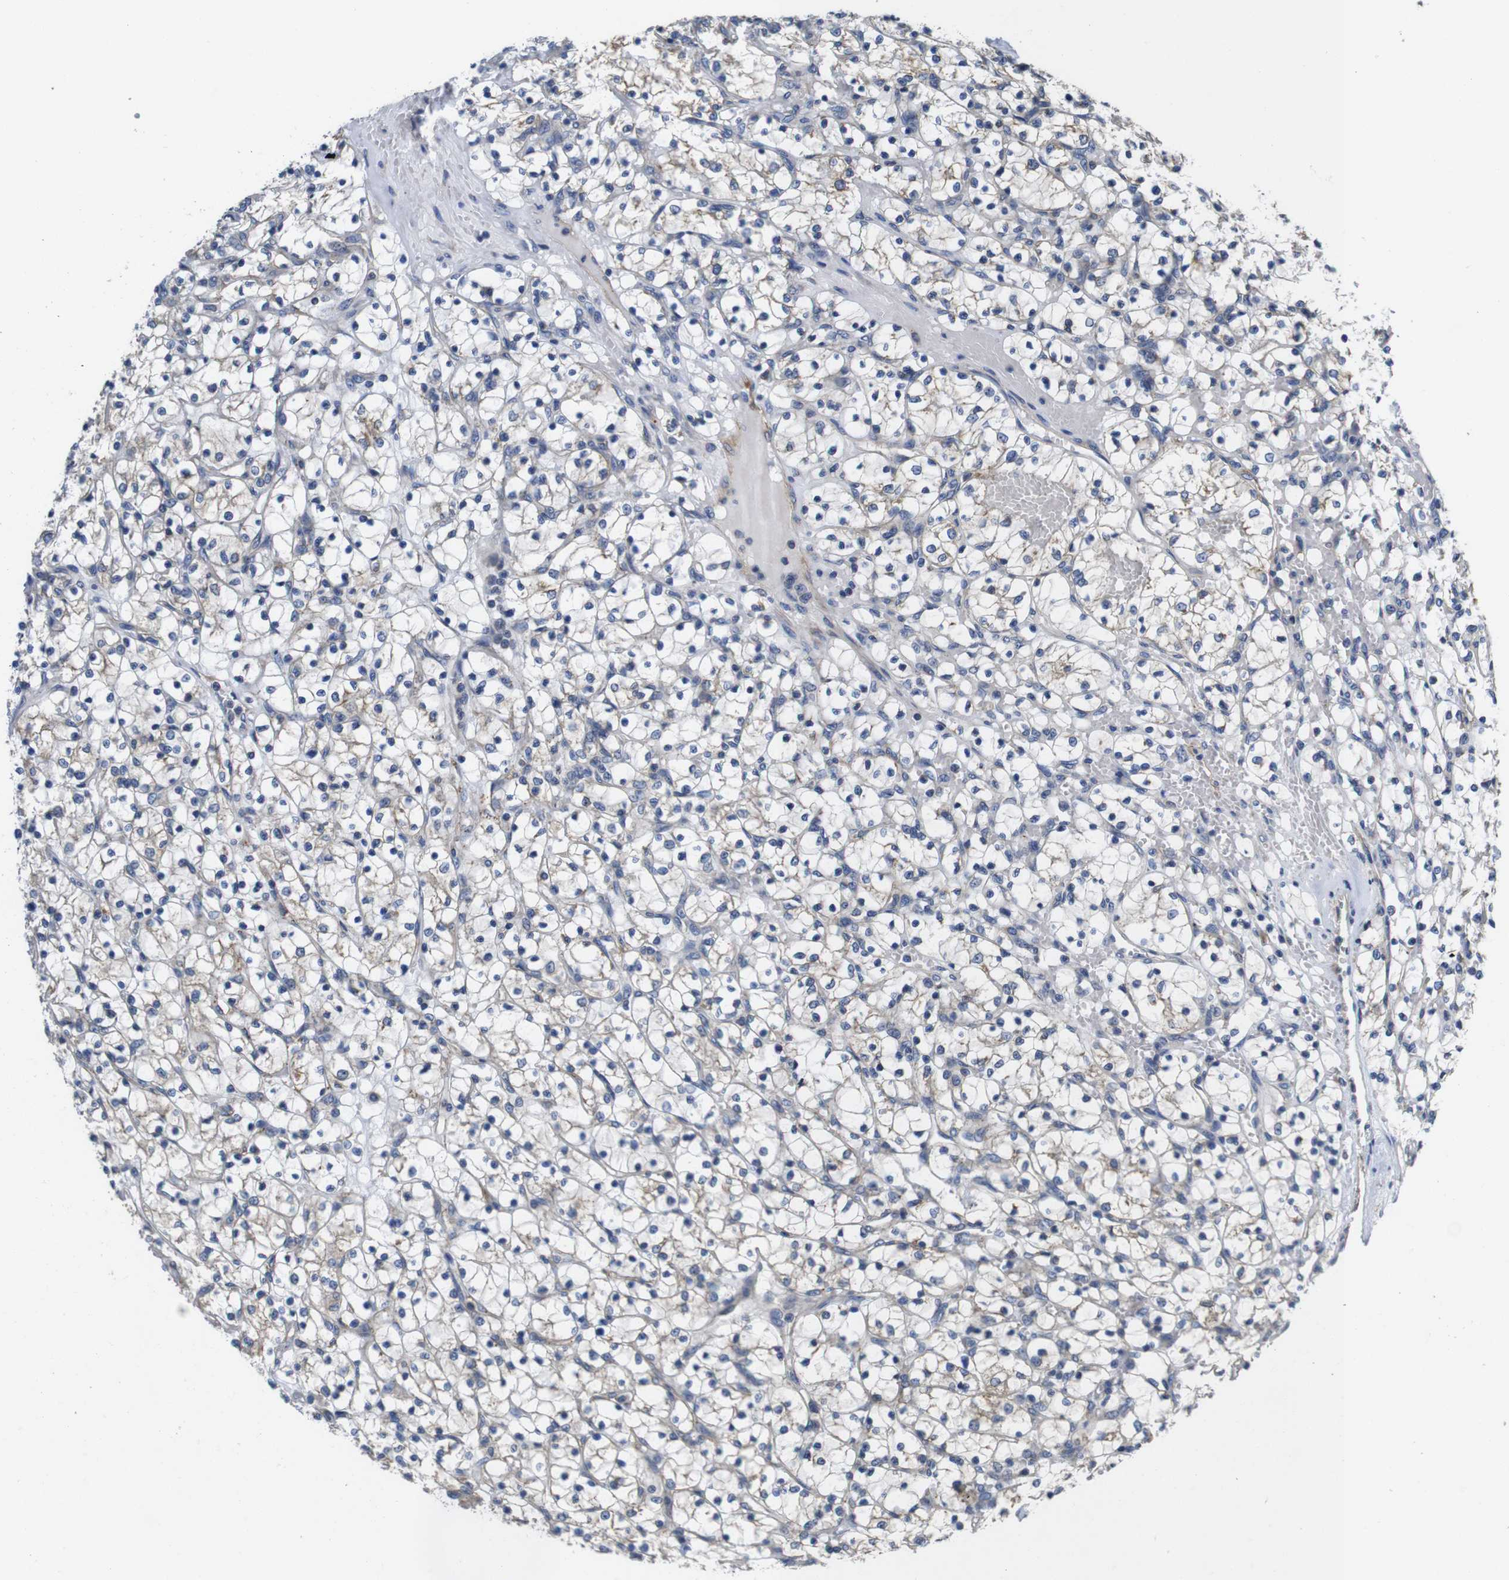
{"staining": {"intensity": "weak", "quantity": "25%-75%", "location": "cytoplasmic/membranous"}, "tissue": "renal cancer", "cell_type": "Tumor cells", "image_type": "cancer", "snomed": [{"axis": "morphology", "description": "Adenocarcinoma, NOS"}, {"axis": "topography", "description": "Kidney"}], "caption": "Tumor cells reveal low levels of weak cytoplasmic/membranous expression in about 25%-75% of cells in renal adenocarcinoma.", "gene": "MARCHF7", "patient": {"sex": "female", "age": 69}}